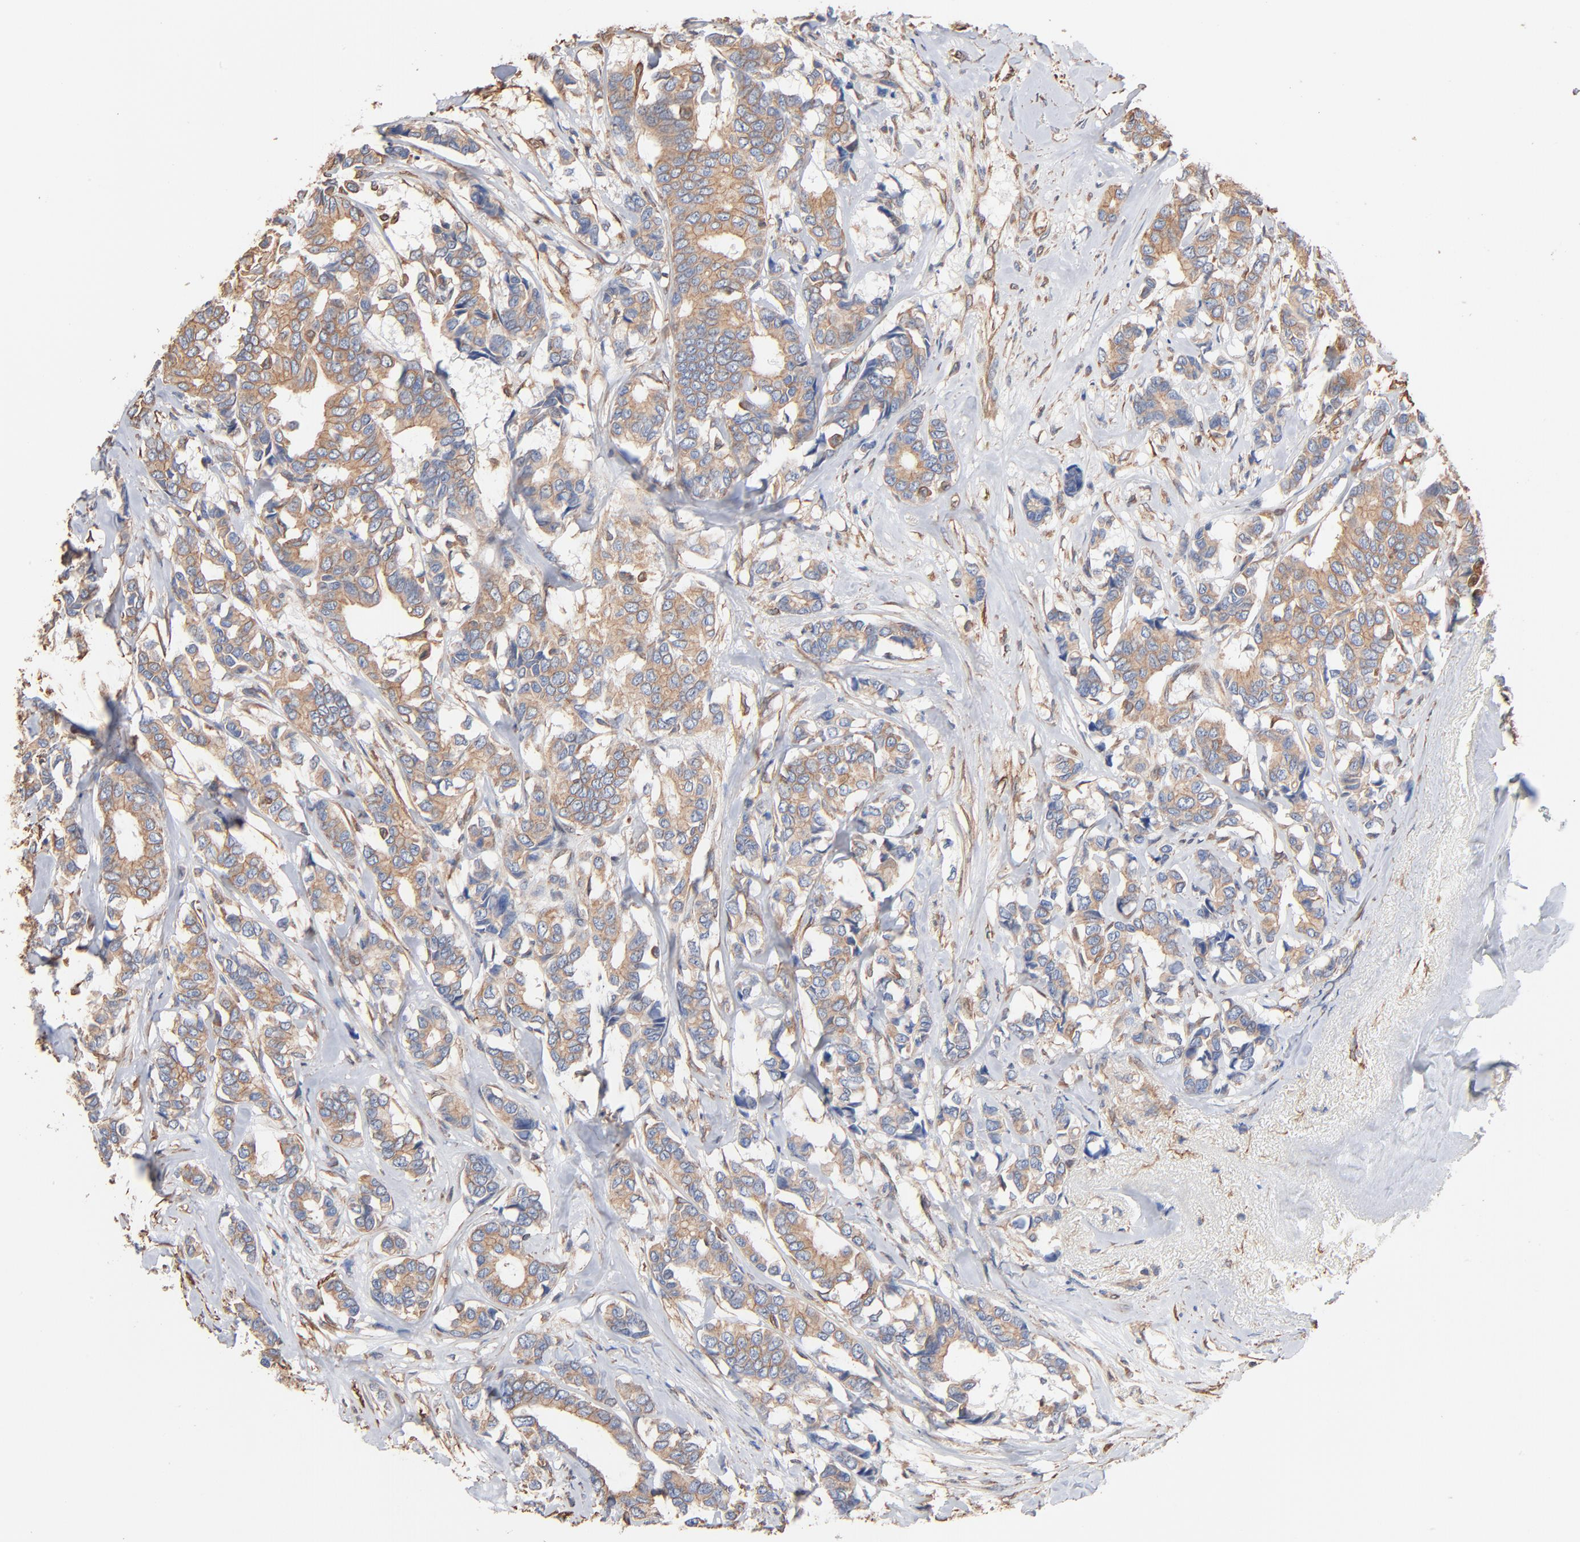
{"staining": {"intensity": "weak", "quantity": ">75%", "location": "cytoplasmic/membranous"}, "tissue": "breast cancer", "cell_type": "Tumor cells", "image_type": "cancer", "snomed": [{"axis": "morphology", "description": "Duct carcinoma"}, {"axis": "topography", "description": "Breast"}], "caption": "Infiltrating ductal carcinoma (breast) stained for a protein displays weak cytoplasmic/membranous positivity in tumor cells.", "gene": "ABCD4", "patient": {"sex": "female", "age": 87}}